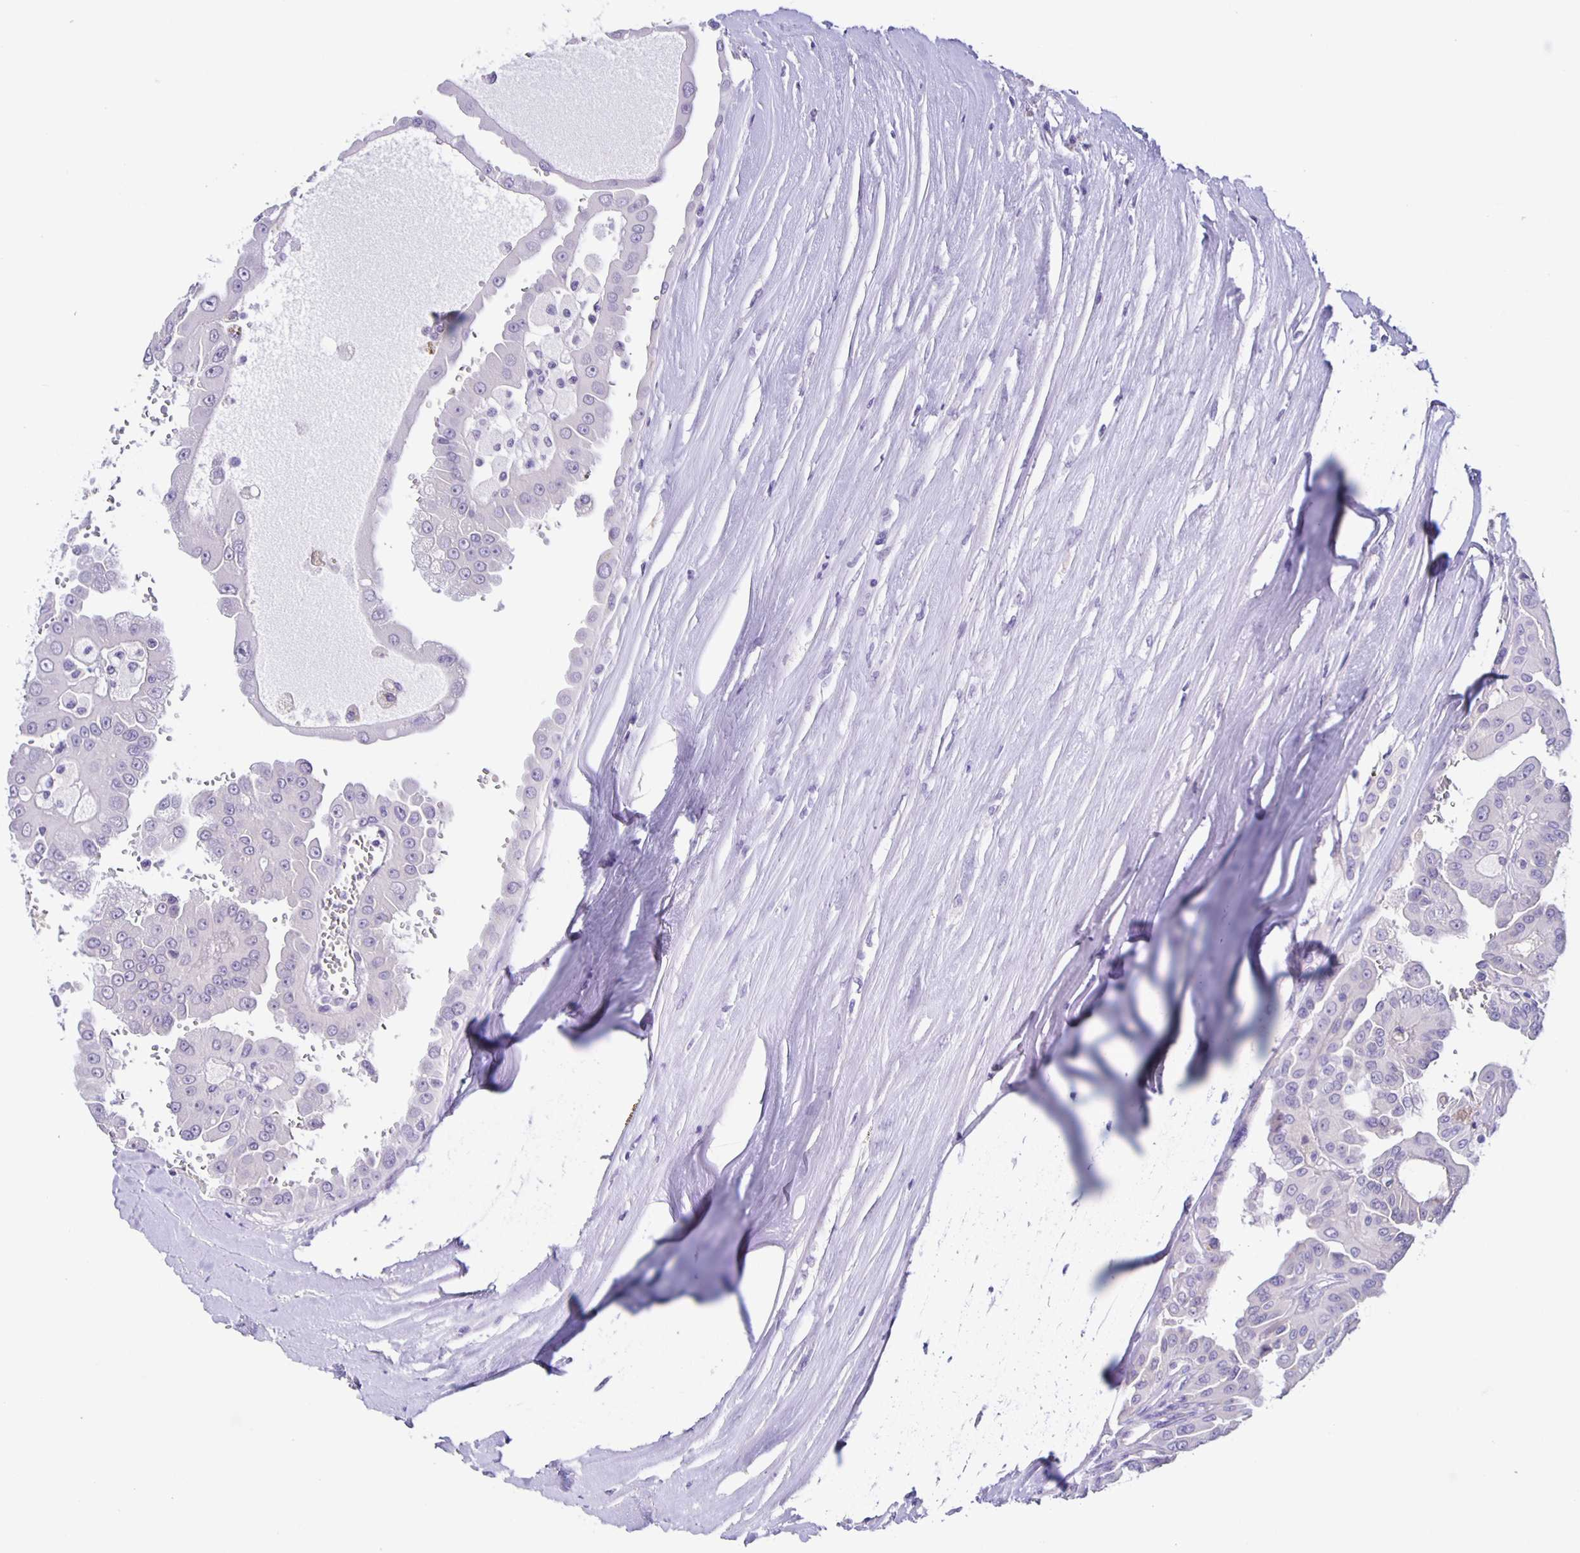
{"staining": {"intensity": "negative", "quantity": "none", "location": "none"}, "tissue": "renal cancer", "cell_type": "Tumor cells", "image_type": "cancer", "snomed": [{"axis": "morphology", "description": "Adenocarcinoma, NOS"}, {"axis": "topography", "description": "Kidney"}], "caption": "A high-resolution micrograph shows immunohistochemistry staining of adenocarcinoma (renal), which demonstrates no significant positivity in tumor cells.", "gene": "SLC12A3", "patient": {"sex": "male", "age": 58}}